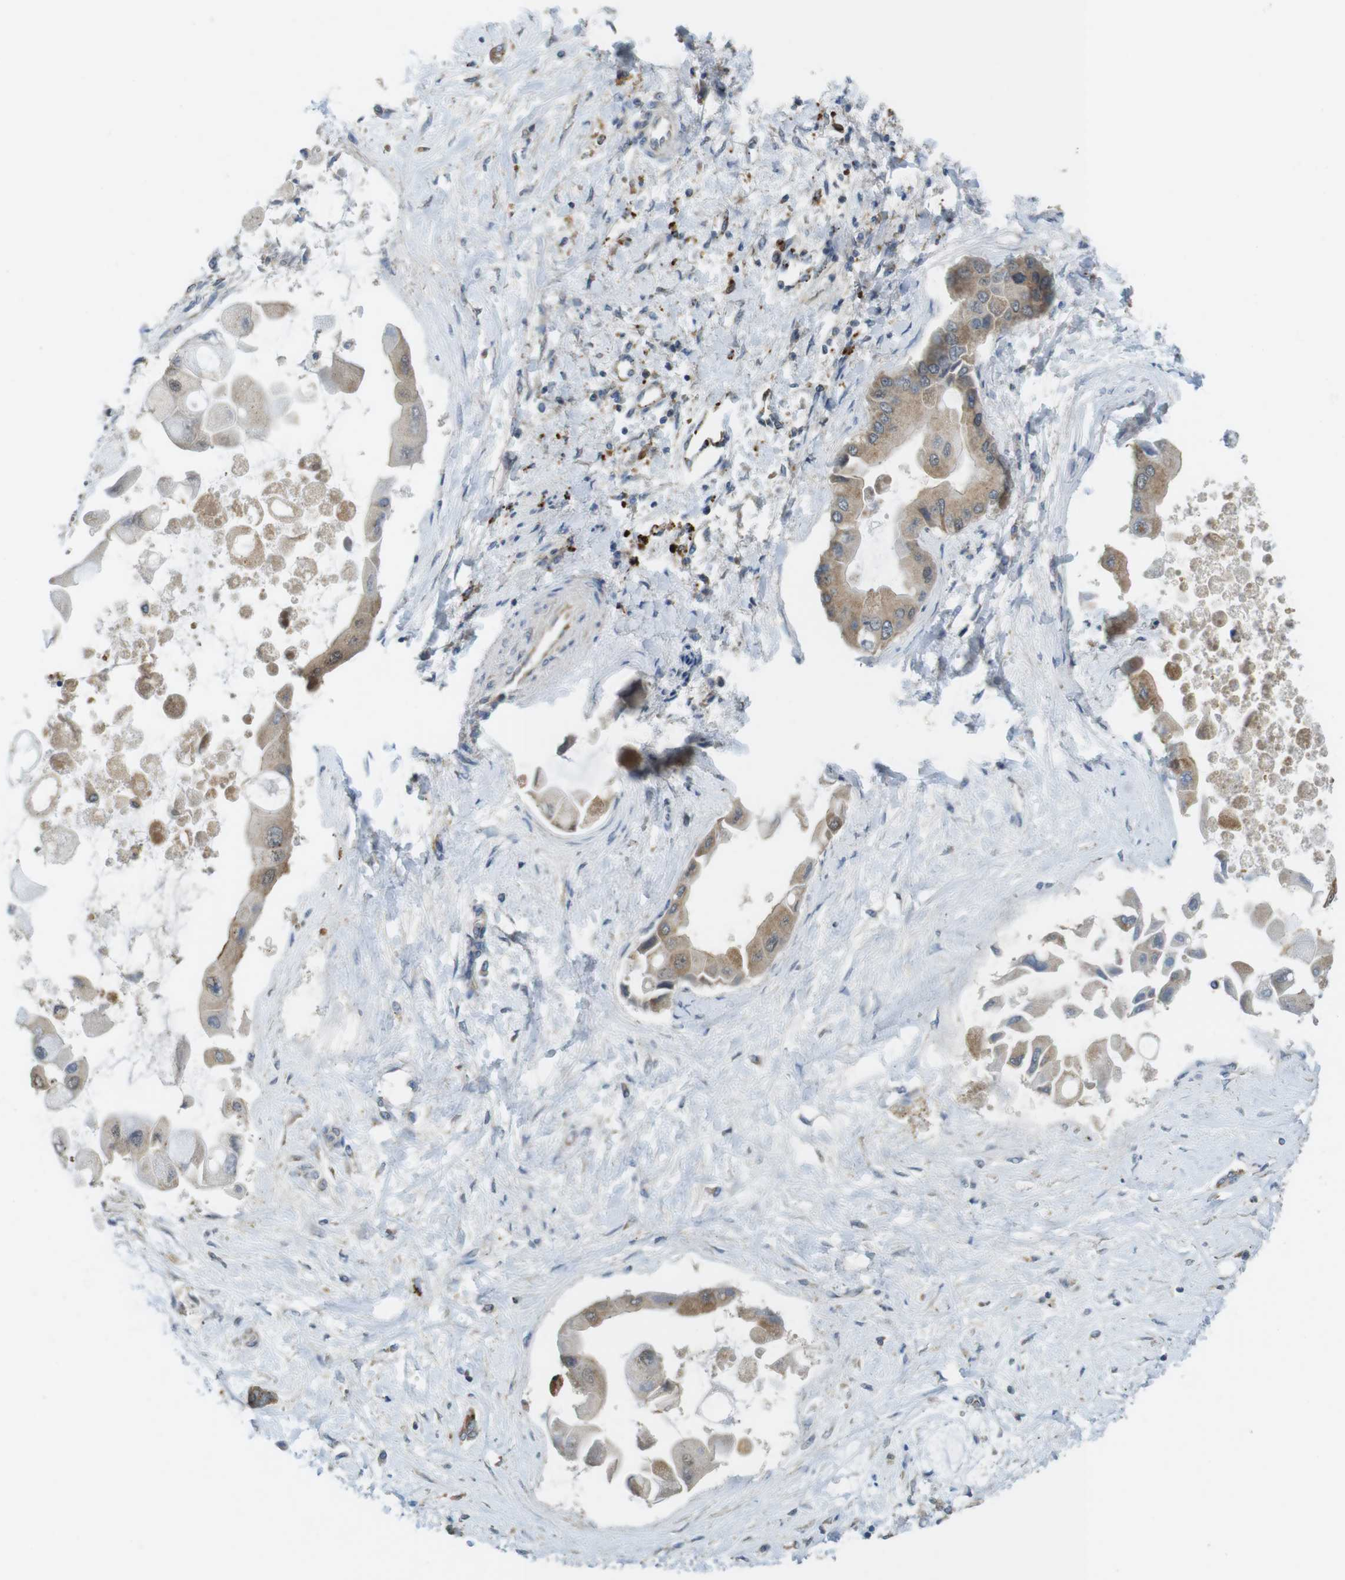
{"staining": {"intensity": "moderate", "quantity": ">75%", "location": "cytoplasmic/membranous"}, "tissue": "liver cancer", "cell_type": "Tumor cells", "image_type": "cancer", "snomed": [{"axis": "morphology", "description": "Cholangiocarcinoma"}, {"axis": "topography", "description": "Liver"}], "caption": "An immunohistochemistry (IHC) photomicrograph of tumor tissue is shown. Protein staining in brown labels moderate cytoplasmic/membranous positivity in cholangiocarcinoma (liver) within tumor cells. The protein is shown in brown color, while the nuclei are stained blue.", "gene": "BRI3BP", "patient": {"sex": "male", "age": 50}}